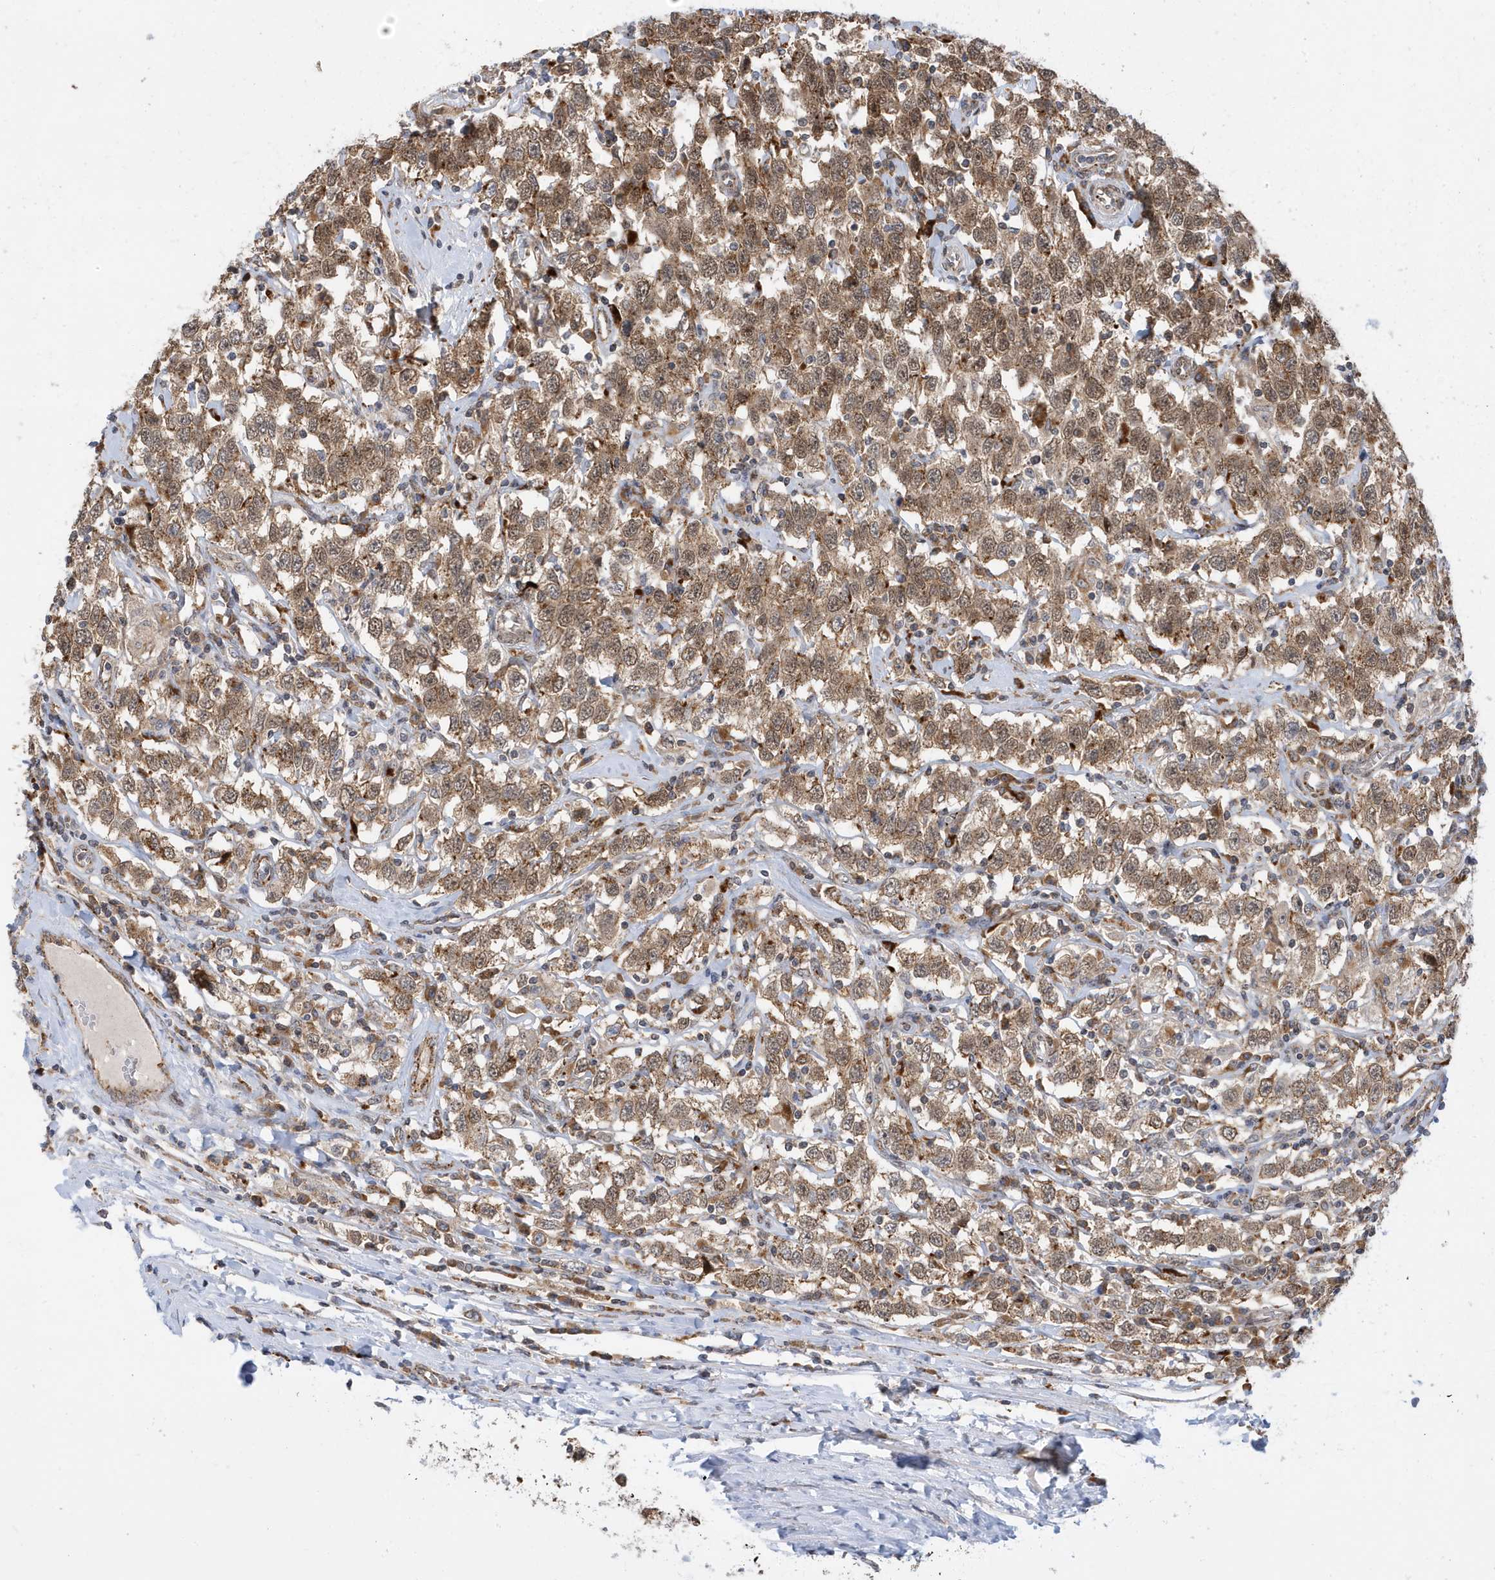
{"staining": {"intensity": "moderate", "quantity": ">75%", "location": "cytoplasmic/membranous"}, "tissue": "testis cancer", "cell_type": "Tumor cells", "image_type": "cancer", "snomed": [{"axis": "morphology", "description": "Seminoma, NOS"}, {"axis": "topography", "description": "Testis"}], "caption": "This is a histology image of immunohistochemistry (IHC) staining of seminoma (testis), which shows moderate positivity in the cytoplasmic/membranous of tumor cells.", "gene": "ZNF507", "patient": {"sex": "male", "age": 41}}